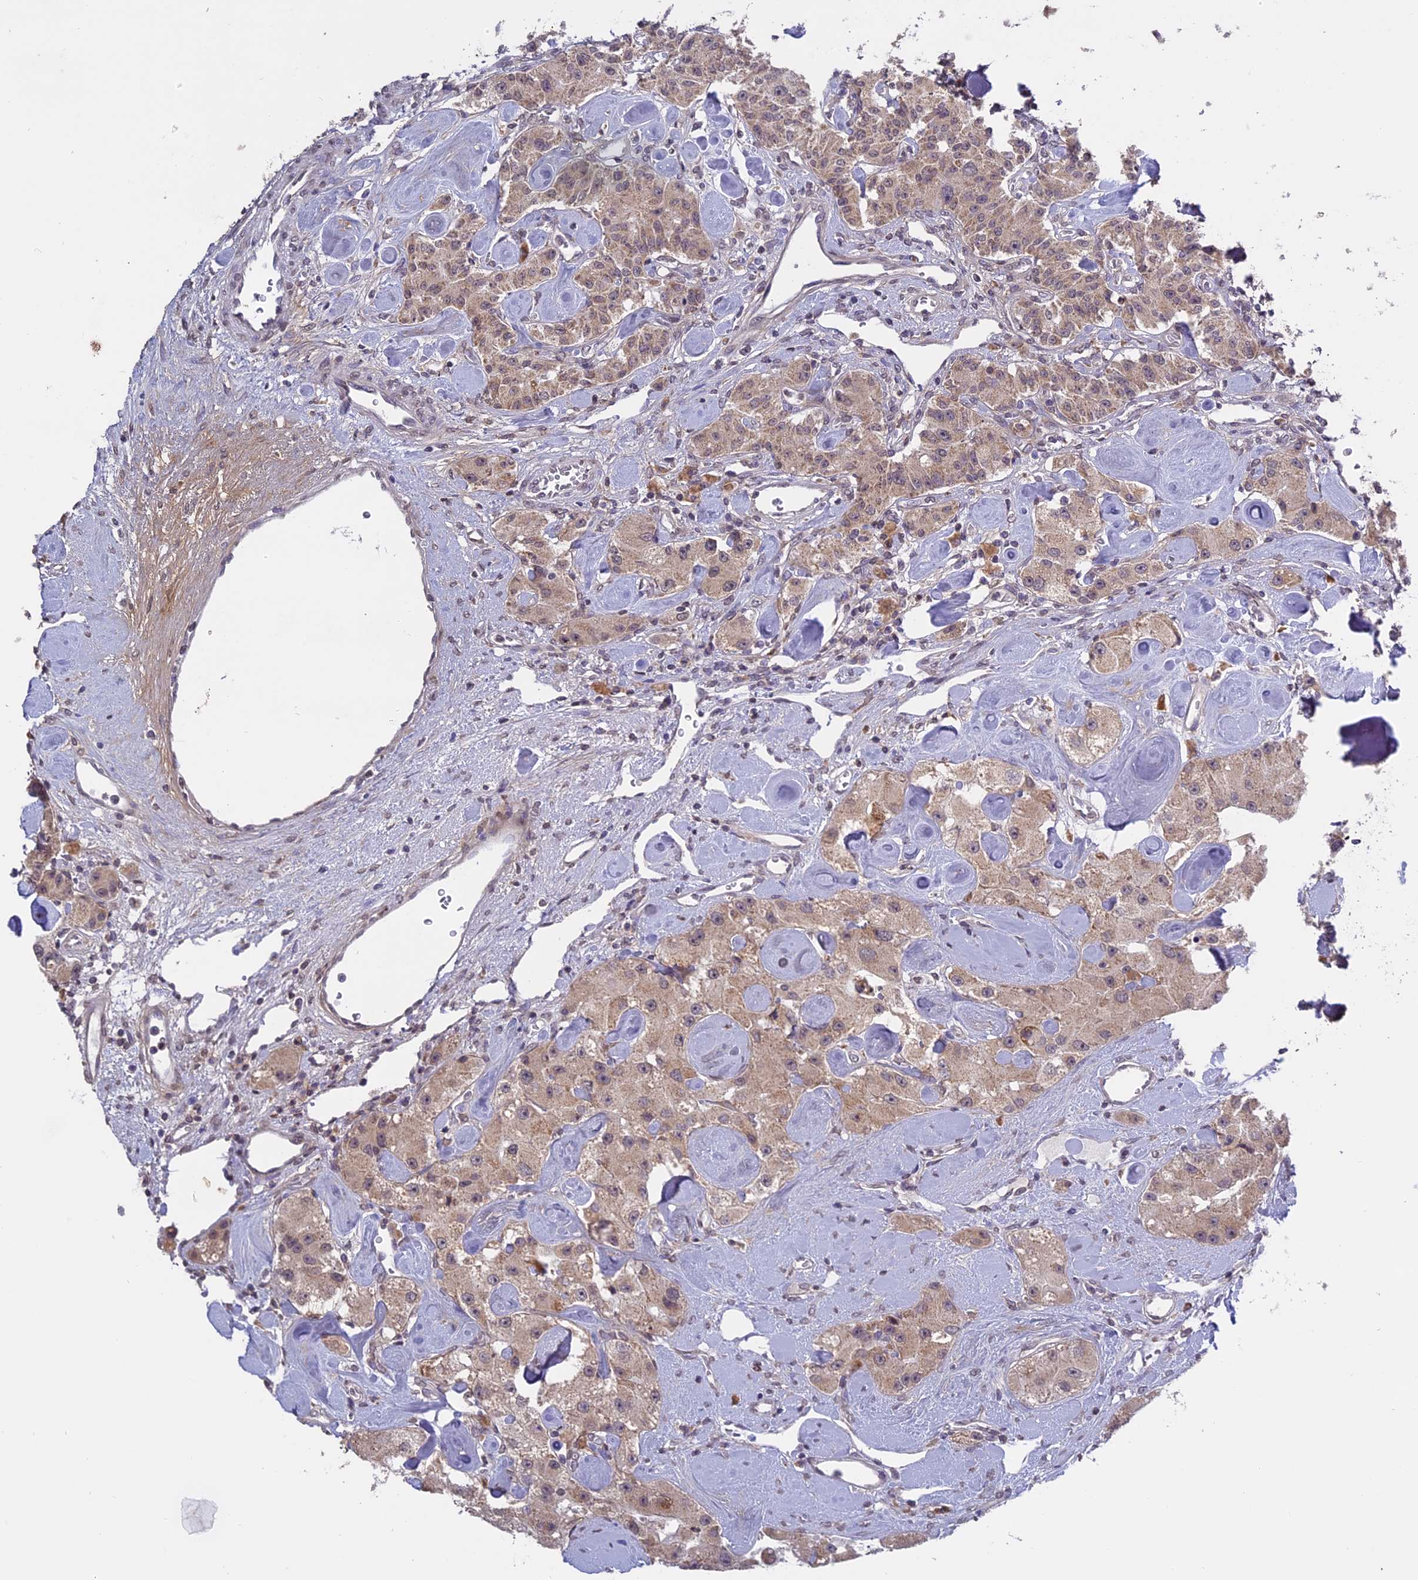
{"staining": {"intensity": "weak", "quantity": ">75%", "location": "cytoplasmic/membranous,nuclear"}, "tissue": "carcinoid", "cell_type": "Tumor cells", "image_type": "cancer", "snomed": [{"axis": "morphology", "description": "Carcinoid, malignant, NOS"}, {"axis": "topography", "description": "Pancreas"}], "caption": "Immunohistochemical staining of carcinoid displays weak cytoplasmic/membranous and nuclear protein positivity in approximately >75% of tumor cells. The staining was performed using DAB (3,3'-diaminobenzidine), with brown indicating positive protein expression. Nuclei are stained blue with hematoxylin.", "gene": "ERG28", "patient": {"sex": "male", "age": 41}}